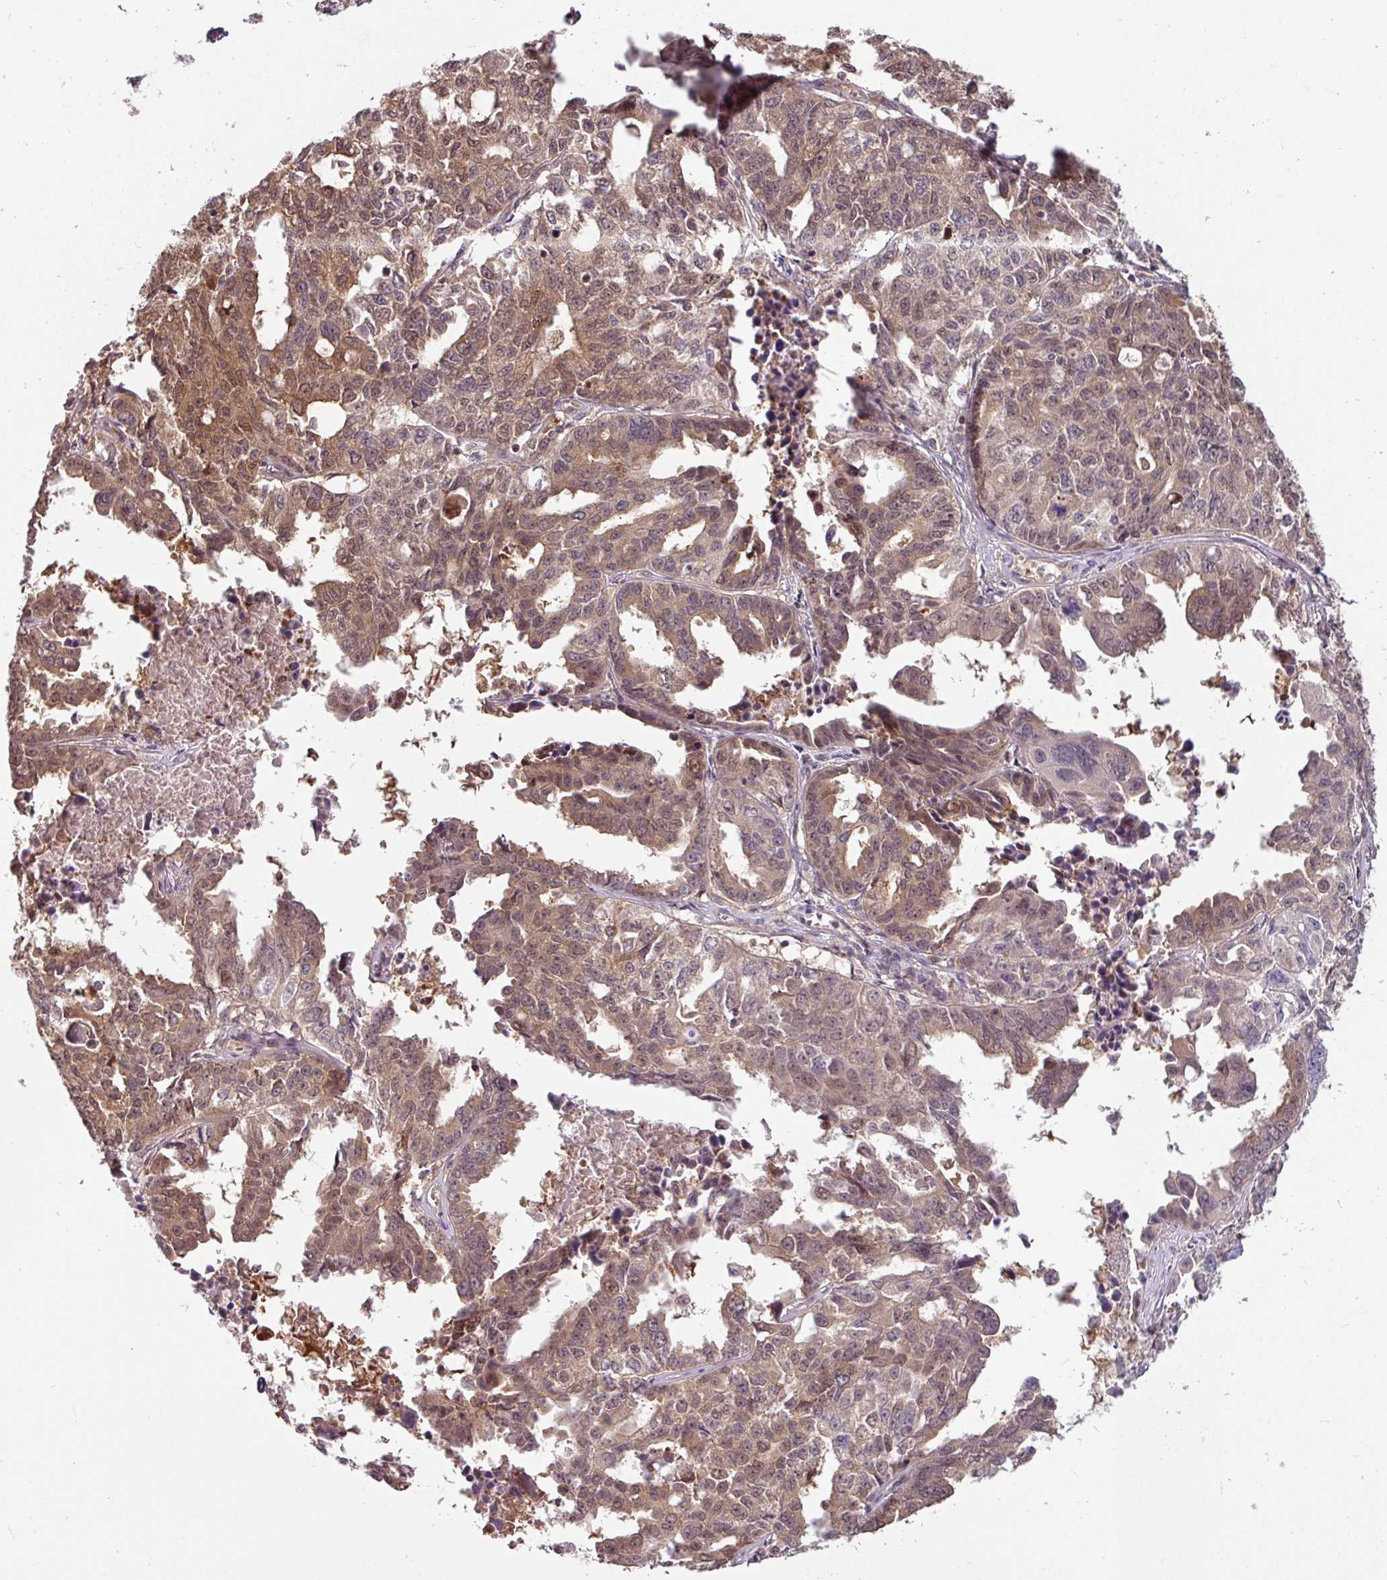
{"staining": {"intensity": "moderate", "quantity": "25%-75%", "location": "cytoplasmic/membranous,nuclear"}, "tissue": "ovarian cancer", "cell_type": "Tumor cells", "image_type": "cancer", "snomed": [{"axis": "morphology", "description": "Adenocarcinoma, NOS"}, {"axis": "morphology", "description": "Carcinoma, endometroid"}, {"axis": "topography", "description": "Ovary"}], "caption": "Immunohistochemical staining of human ovarian cancer shows medium levels of moderate cytoplasmic/membranous and nuclear expression in about 25%-75% of tumor cells.", "gene": "SHB", "patient": {"sex": "female", "age": 72}}